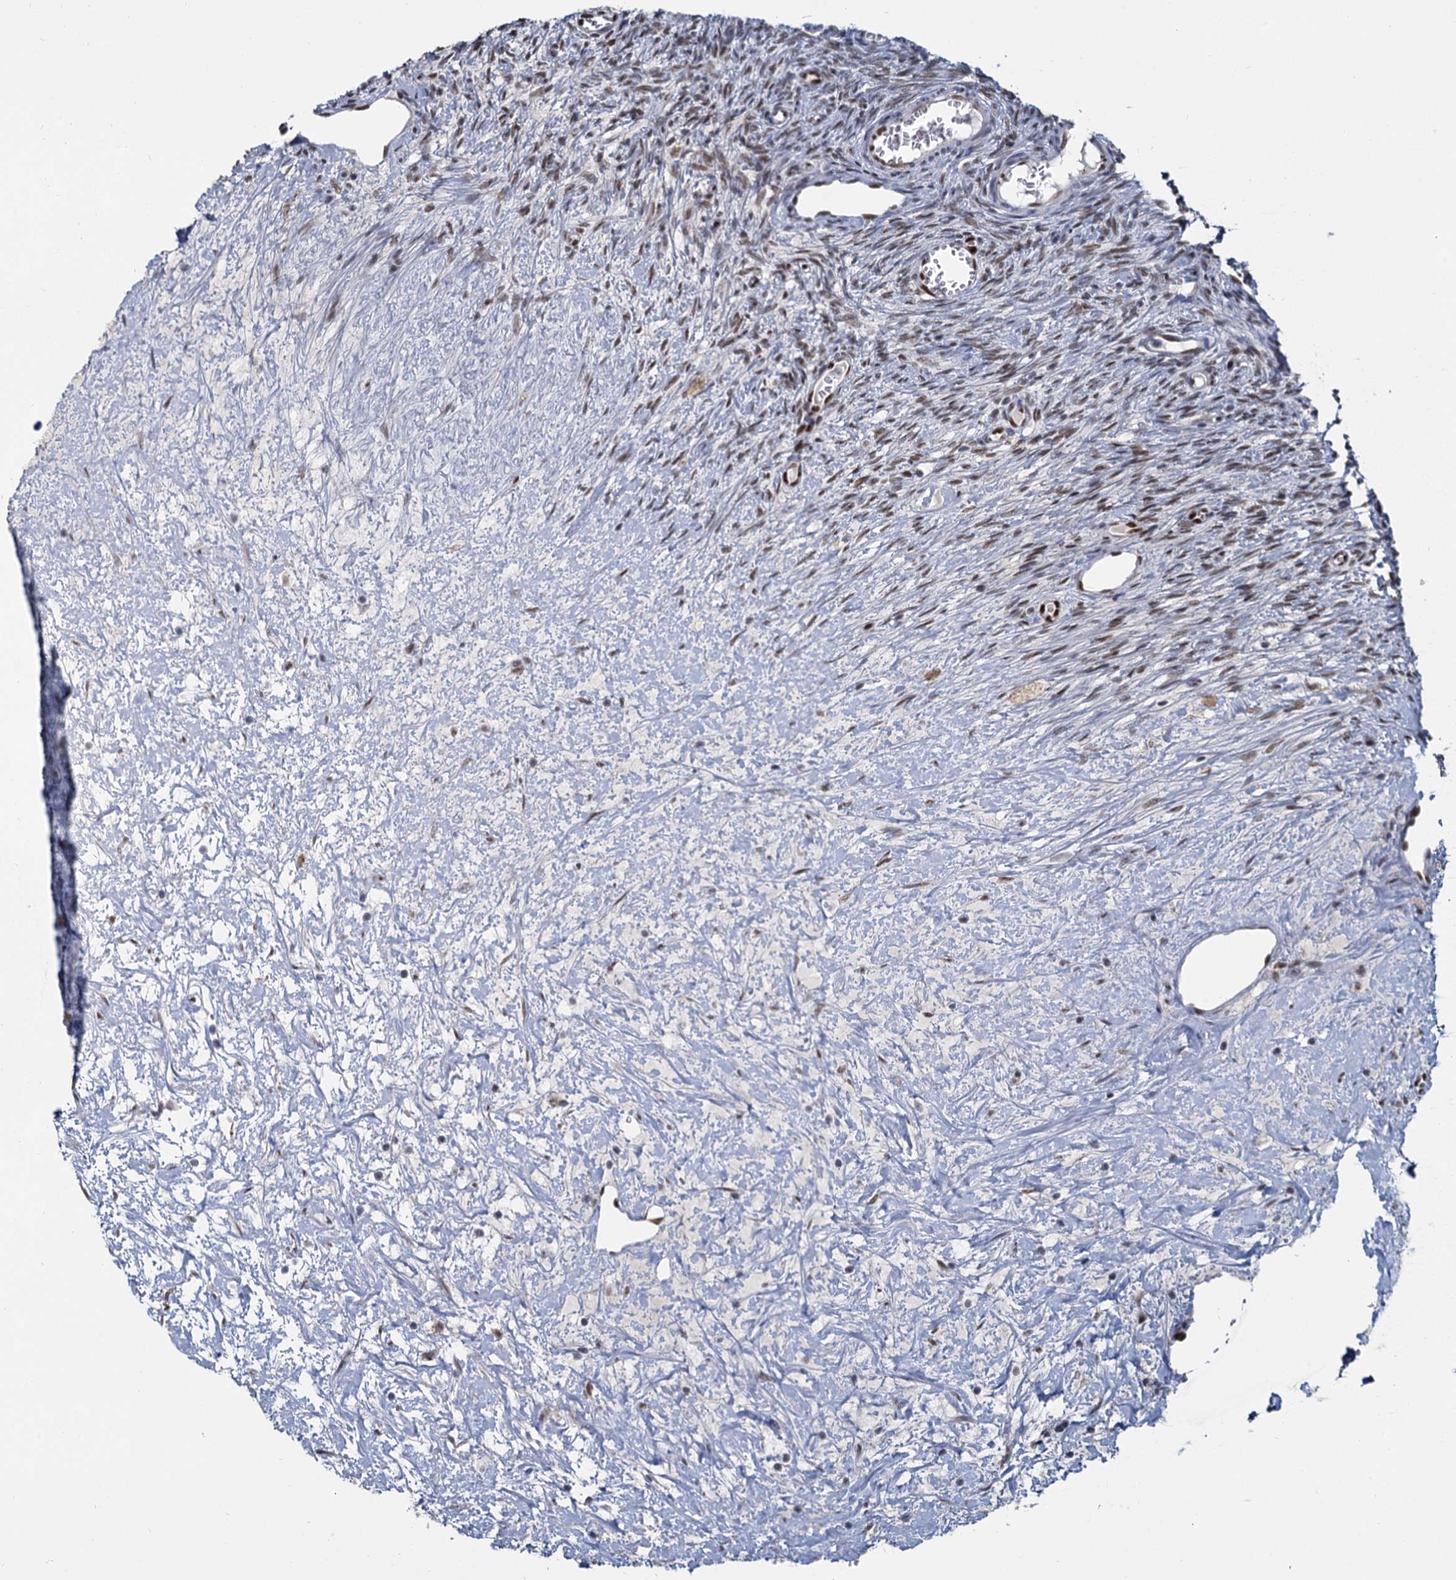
{"staining": {"intensity": "moderate", "quantity": ">75%", "location": "nuclear"}, "tissue": "ovary", "cell_type": "Ovarian stroma cells", "image_type": "normal", "snomed": [{"axis": "morphology", "description": "Normal tissue, NOS"}, {"axis": "topography", "description": "Ovary"}], "caption": "Protein staining shows moderate nuclear positivity in approximately >75% of ovarian stroma cells in benign ovary.", "gene": "RPRD1A", "patient": {"sex": "female", "age": 44}}